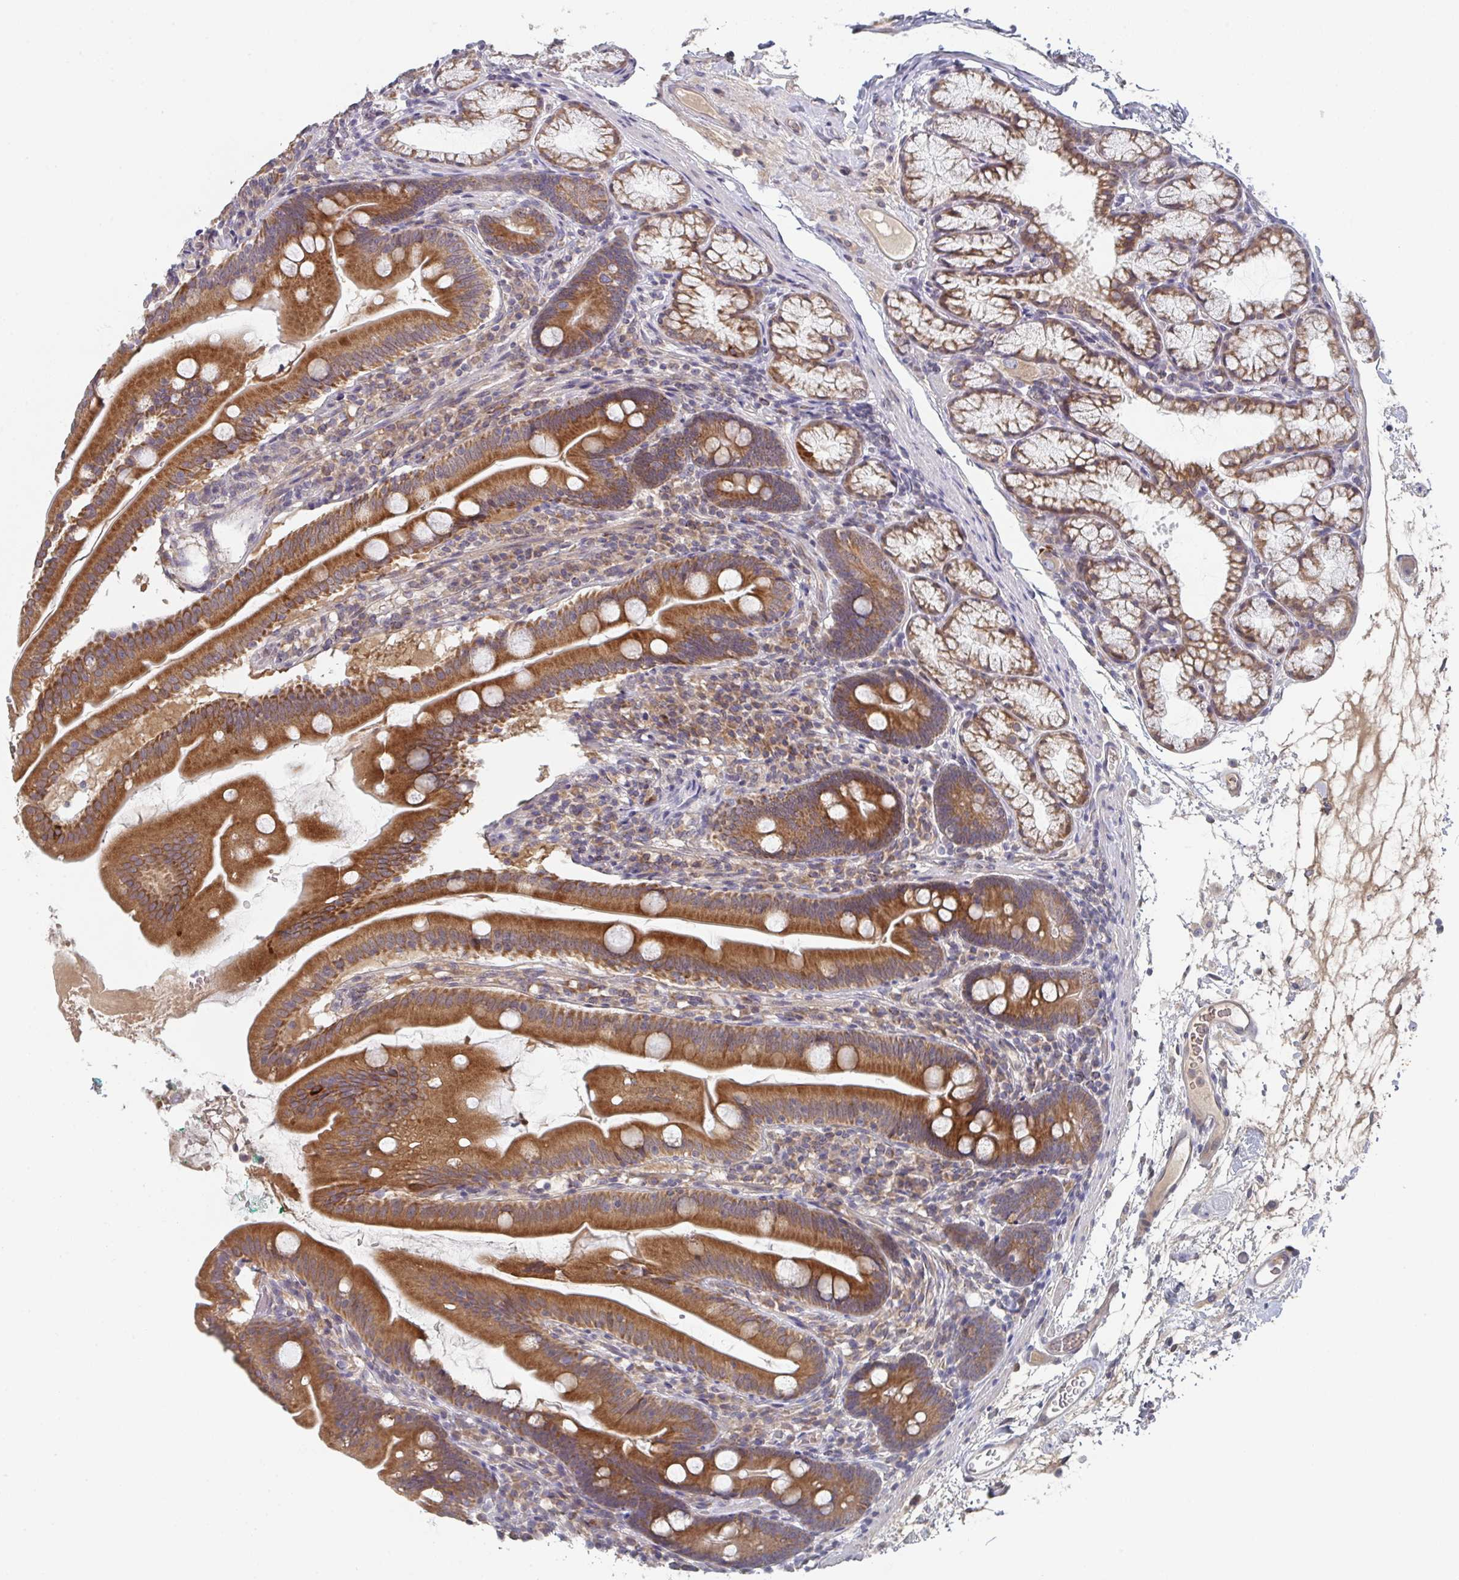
{"staining": {"intensity": "strong", "quantity": ">75%", "location": "cytoplasmic/membranous"}, "tissue": "duodenum", "cell_type": "Glandular cells", "image_type": "normal", "snomed": [{"axis": "morphology", "description": "Normal tissue, NOS"}, {"axis": "topography", "description": "Duodenum"}], "caption": "IHC of unremarkable duodenum displays high levels of strong cytoplasmic/membranous expression in about >75% of glandular cells.", "gene": "ELOVL1", "patient": {"sex": "female", "age": 67}}